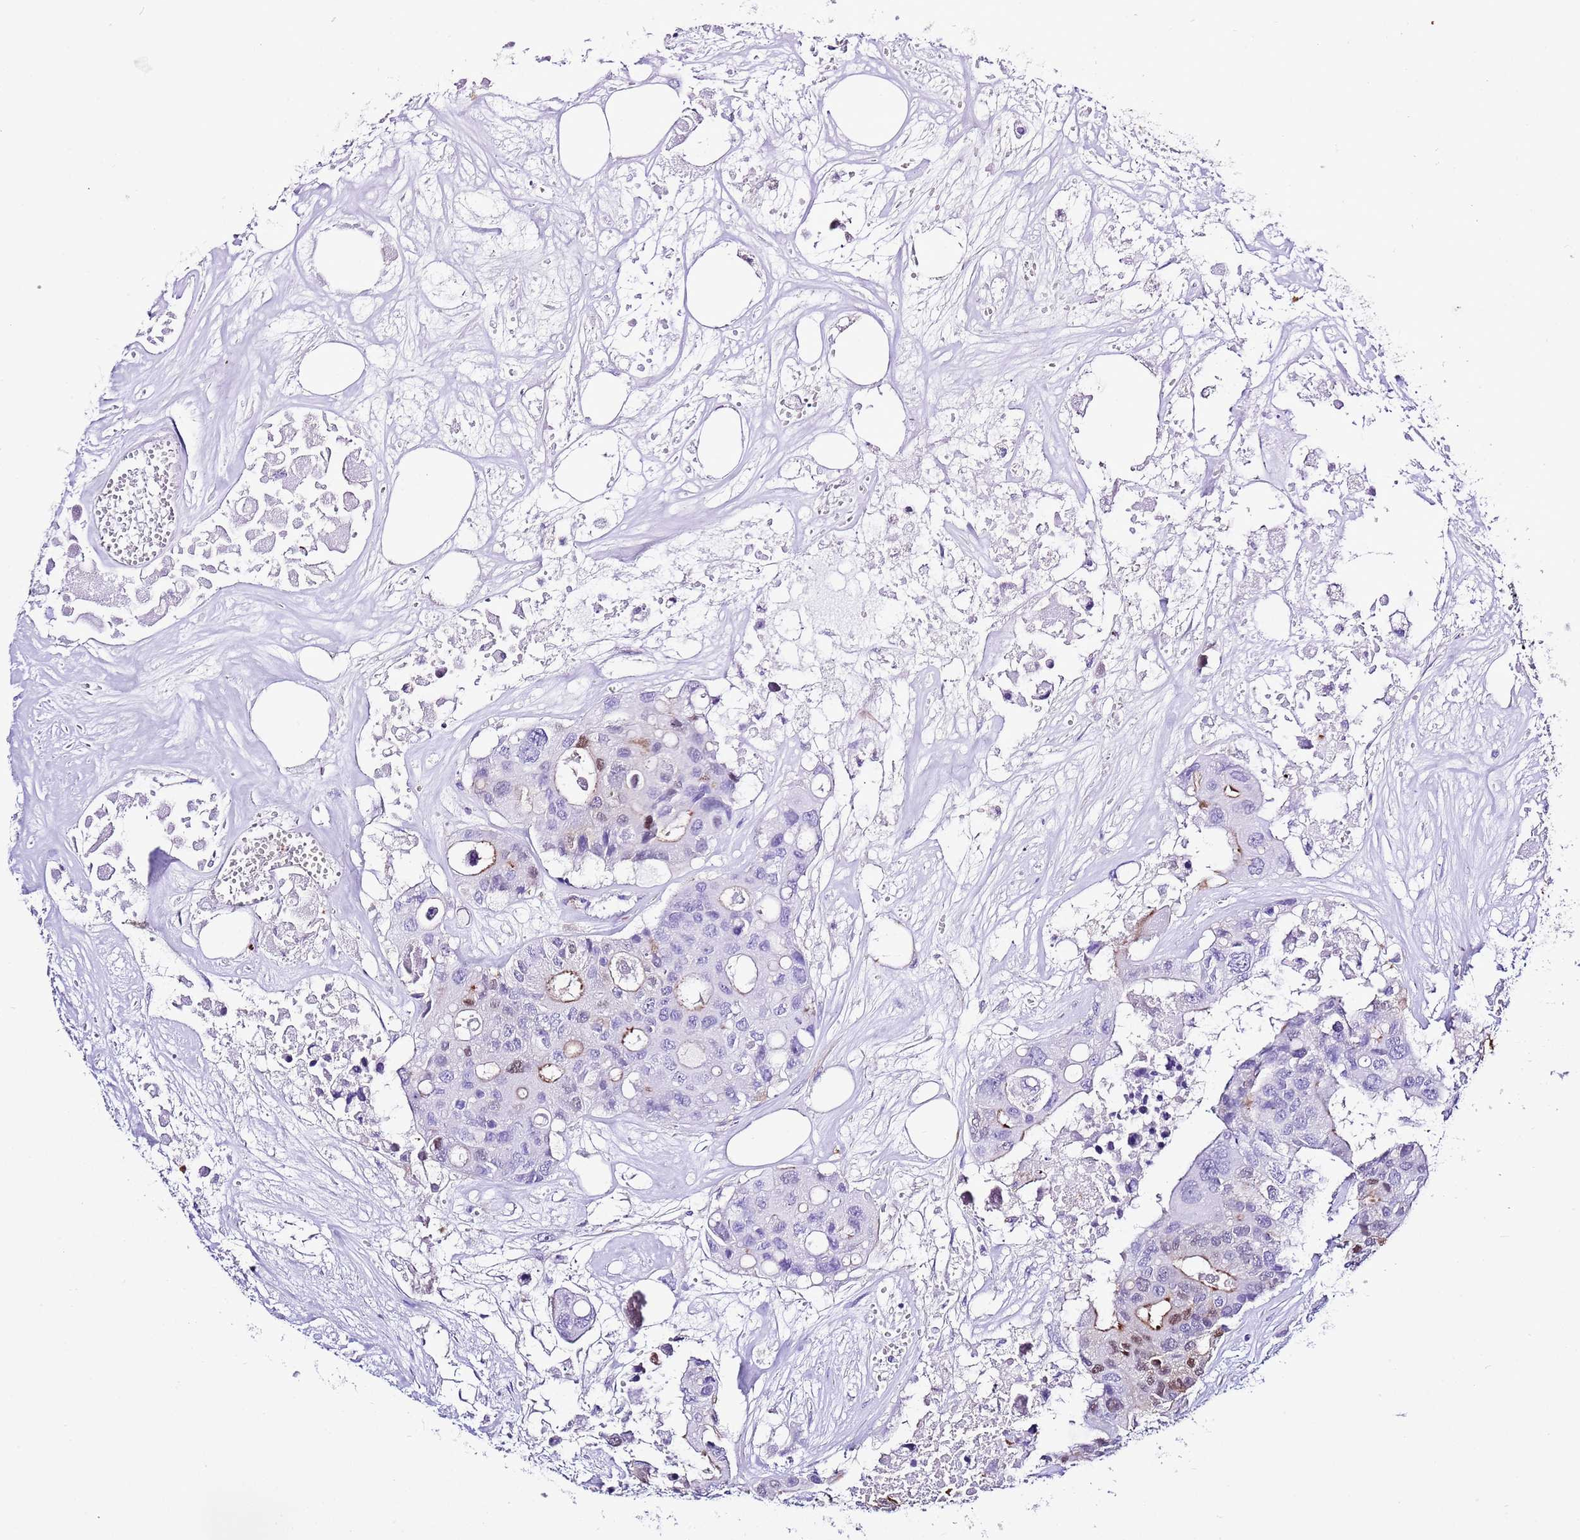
{"staining": {"intensity": "weak", "quantity": "<25%", "location": "cytoplasmic/membranous,nuclear"}, "tissue": "colorectal cancer", "cell_type": "Tumor cells", "image_type": "cancer", "snomed": [{"axis": "morphology", "description": "Adenocarcinoma, NOS"}, {"axis": "topography", "description": "Colon"}], "caption": "Tumor cells show no significant protein staining in colorectal adenocarcinoma.", "gene": "ALDH3A1", "patient": {"sex": "male", "age": 77}}